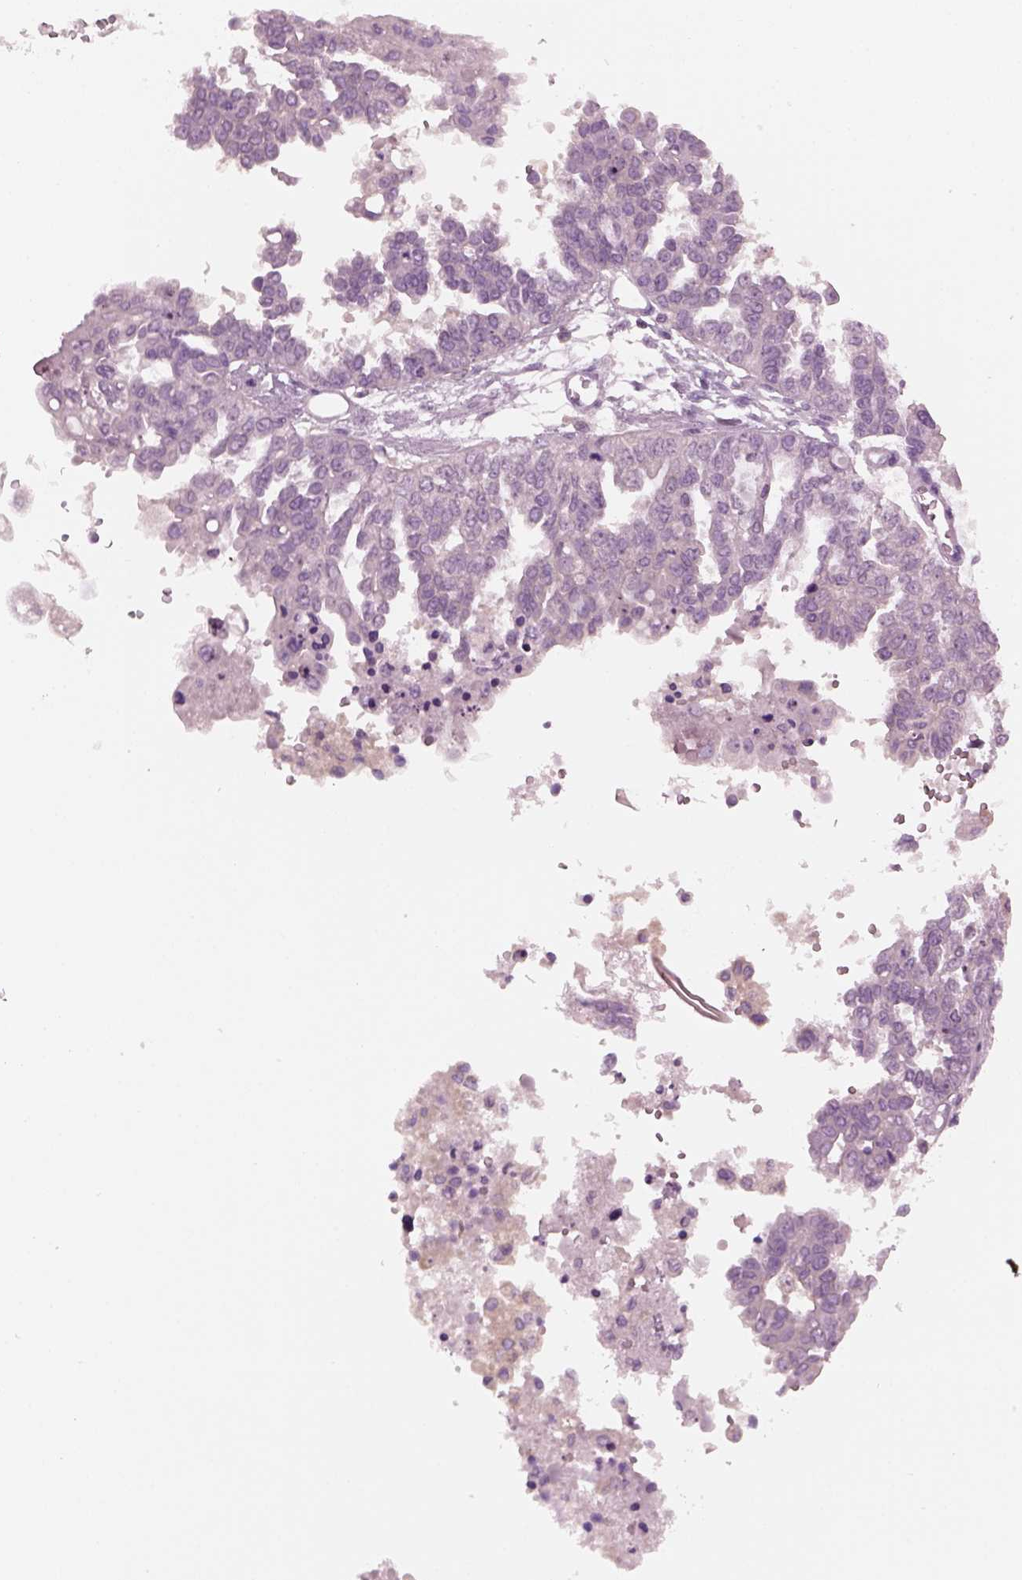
{"staining": {"intensity": "negative", "quantity": "none", "location": "none"}, "tissue": "ovarian cancer", "cell_type": "Tumor cells", "image_type": "cancer", "snomed": [{"axis": "morphology", "description": "Cystadenocarcinoma, serous, NOS"}, {"axis": "topography", "description": "Ovary"}], "caption": "An immunohistochemistry histopathology image of ovarian serous cystadenocarcinoma is shown. There is no staining in tumor cells of ovarian serous cystadenocarcinoma.", "gene": "SHTN1", "patient": {"sex": "female", "age": 53}}